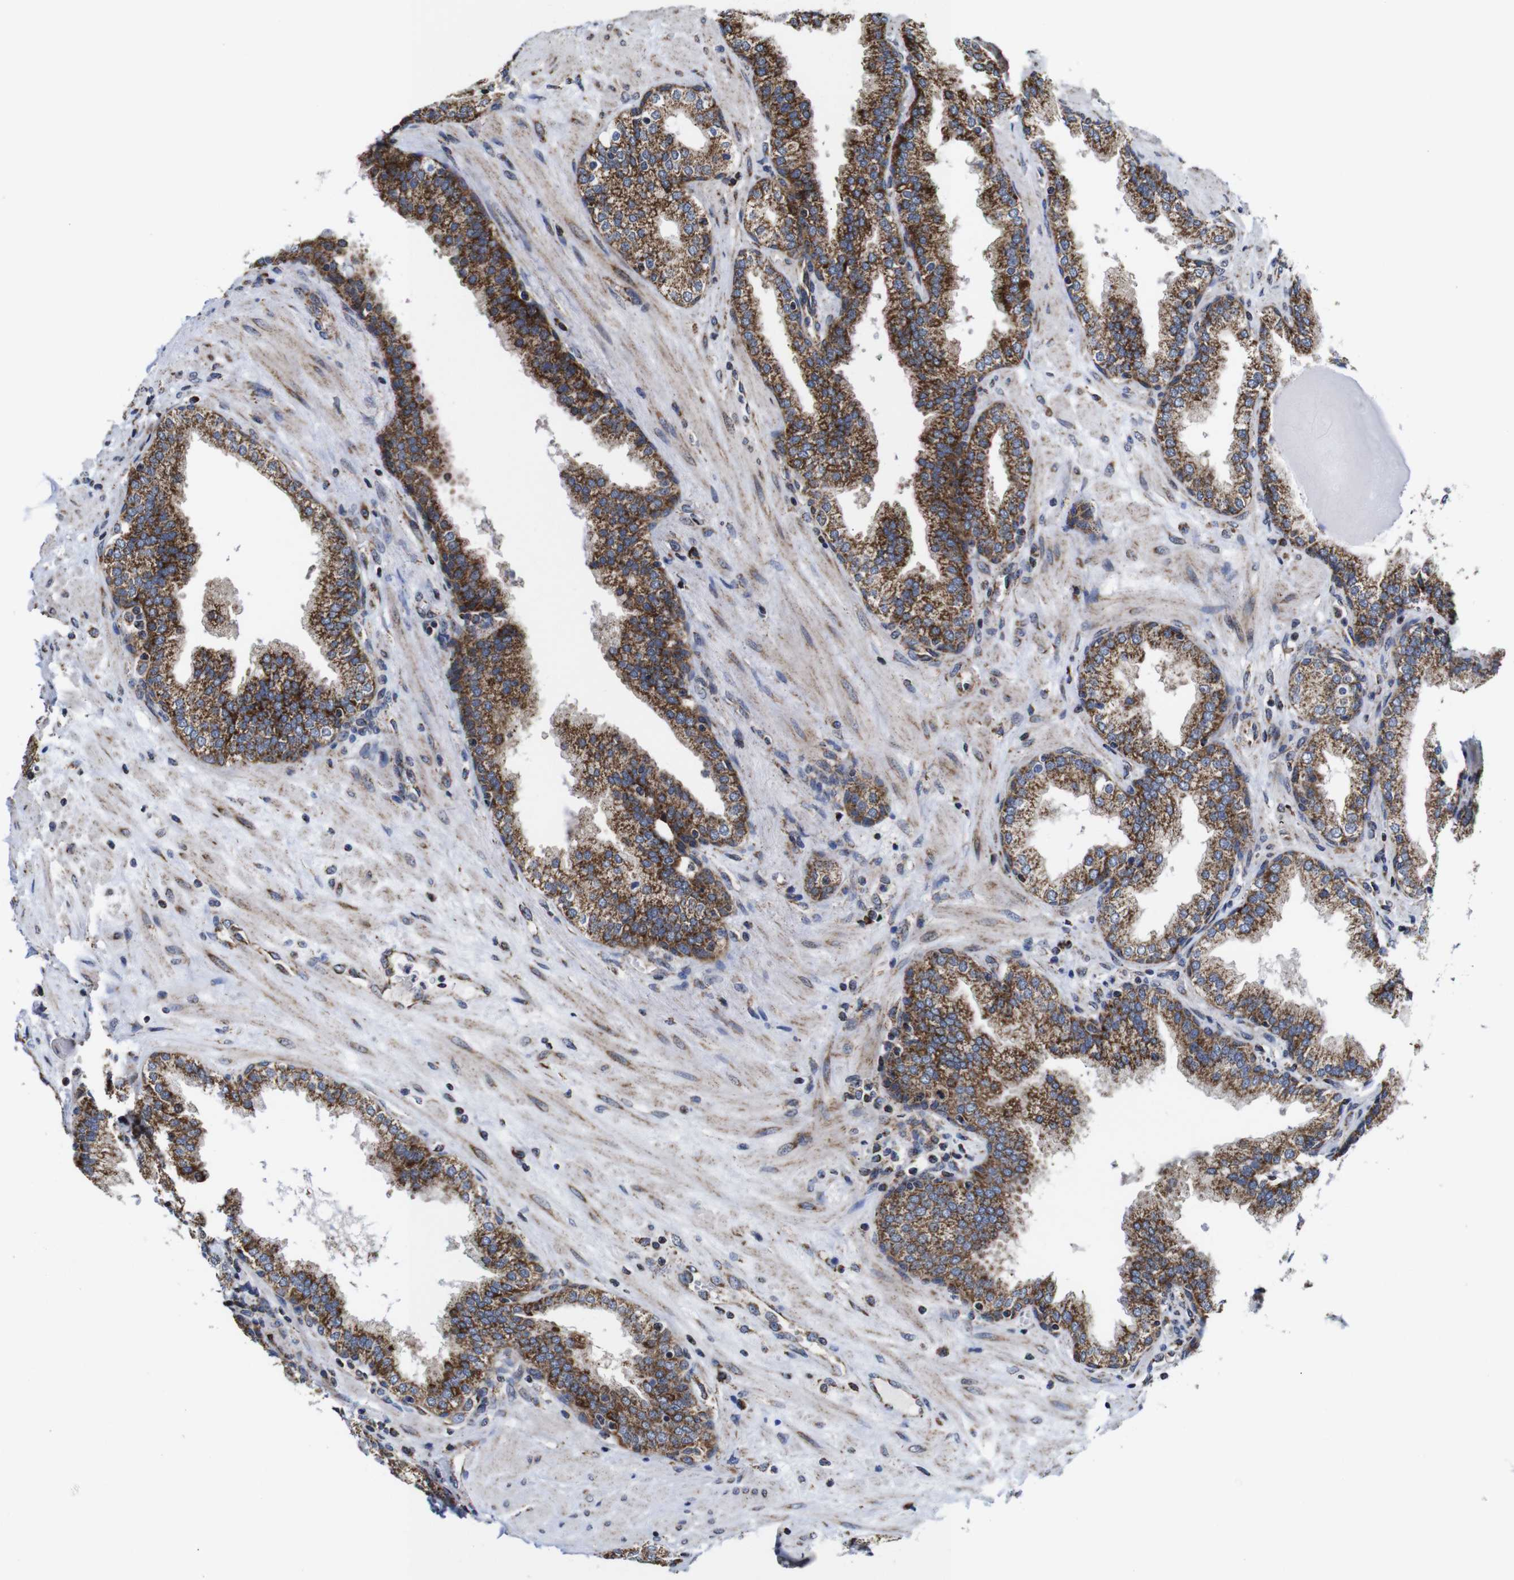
{"staining": {"intensity": "moderate", "quantity": ">75%", "location": "cytoplasmic/membranous"}, "tissue": "prostate", "cell_type": "Glandular cells", "image_type": "normal", "snomed": [{"axis": "morphology", "description": "Normal tissue, NOS"}, {"axis": "topography", "description": "Prostate"}], "caption": "Brown immunohistochemical staining in normal human prostate shows moderate cytoplasmic/membranous positivity in approximately >75% of glandular cells. Using DAB (brown) and hematoxylin (blue) stains, captured at high magnification using brightfield microscopy.", "gene": "C17orf80", "patient": {"sex": "male", "age": 51}}